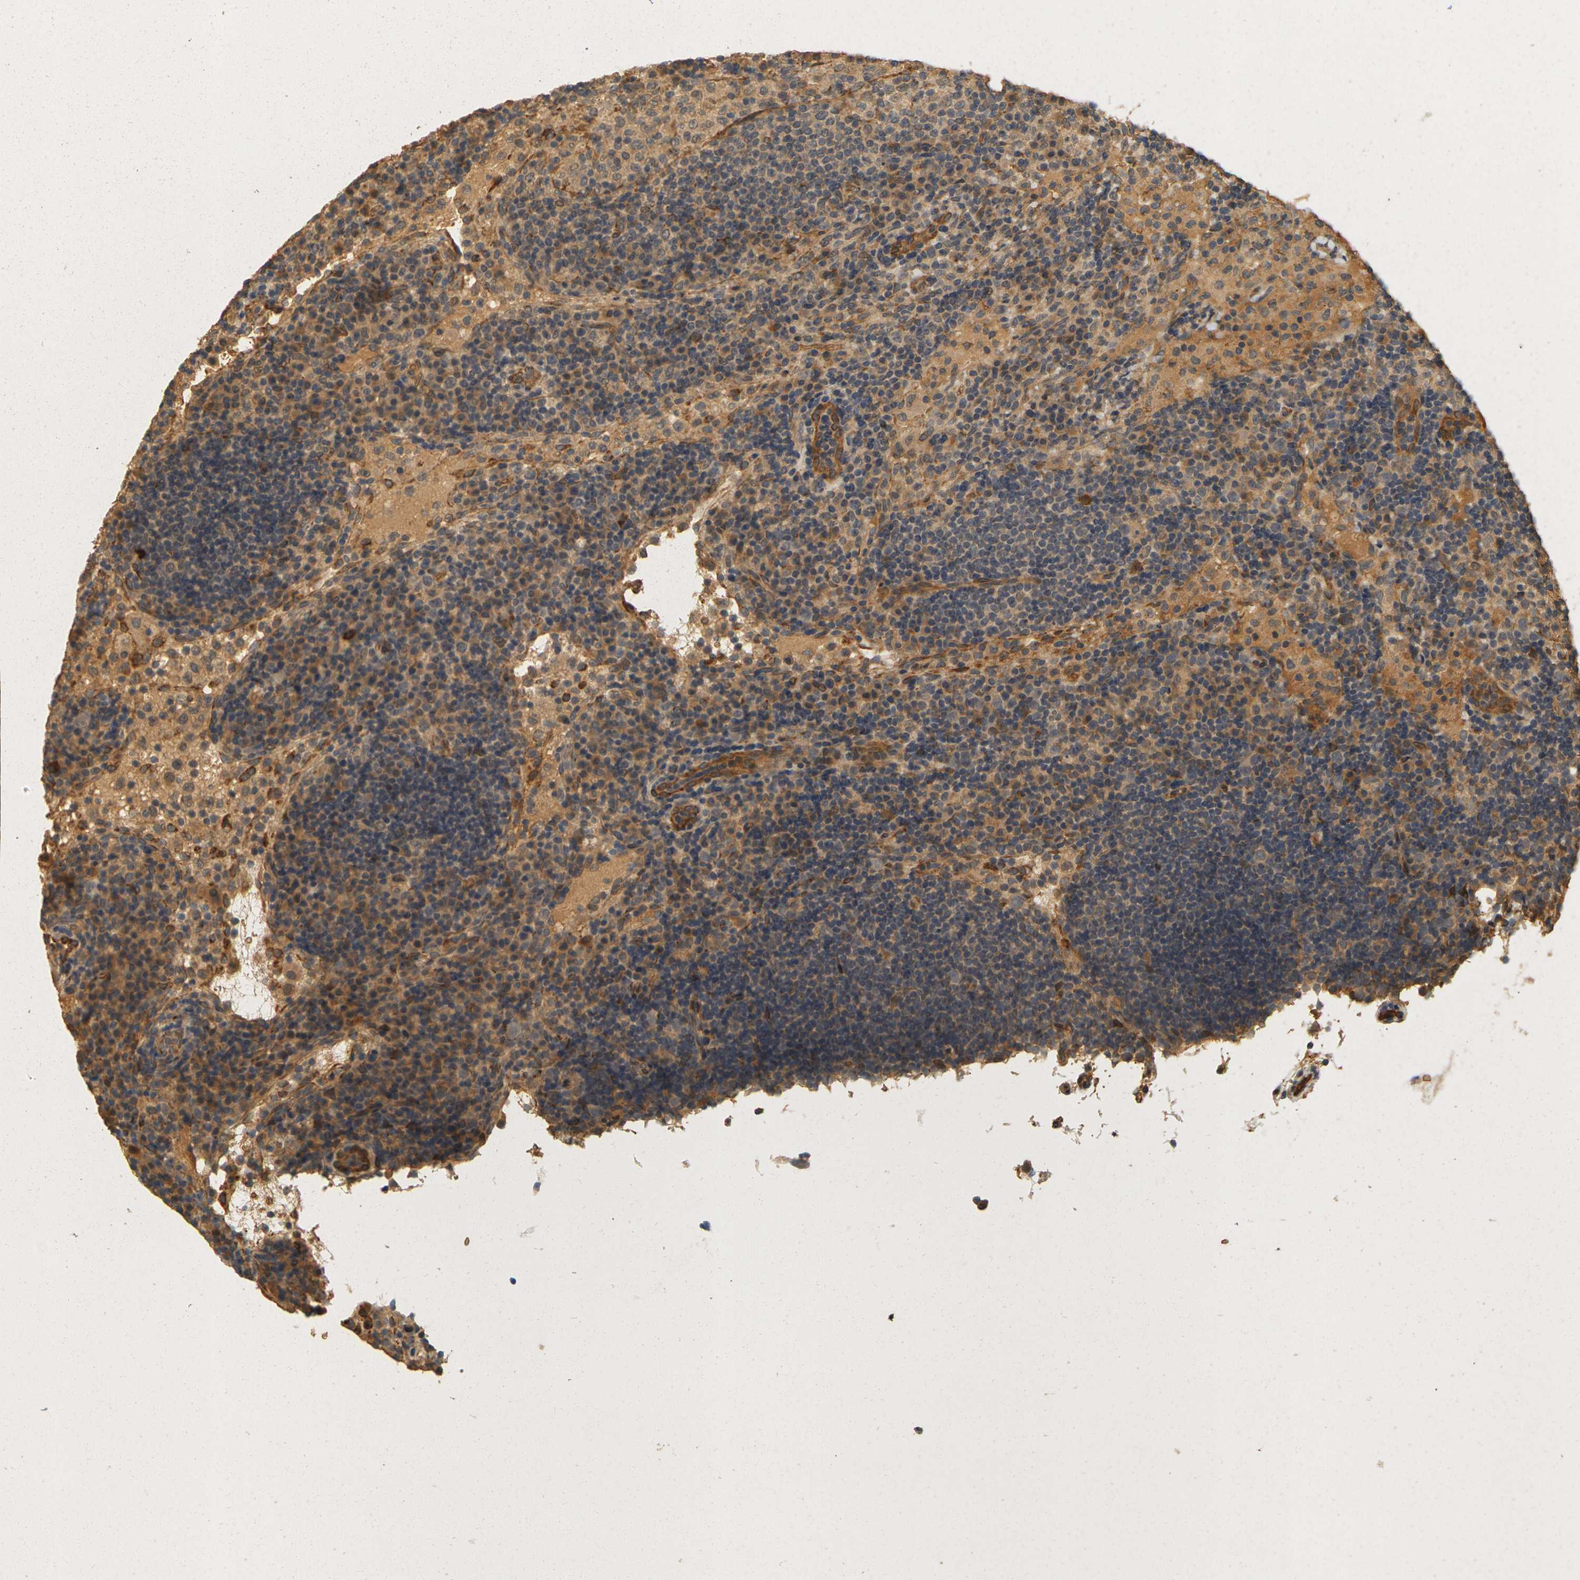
{"staining": {"intensity": "moderate", "quantity": ">75%", "location": "cytoplasmic/membranous"}, "tissue": "lymph node", "cell_type": "Germinal center cells", "image_type": "normal", "snomed": [{"axis": "morphology", "description": "Normal tissue, NOS"}, {"axis": "topography", "description": "Lymph node"}], "caption": "An image of human lymph node stained for a protein exhibits moderate cytoplasmic/membranous brown staining in germinal center cells.", "gene": "MEGF9", "patient": {"sex": "female", "age": 53}}